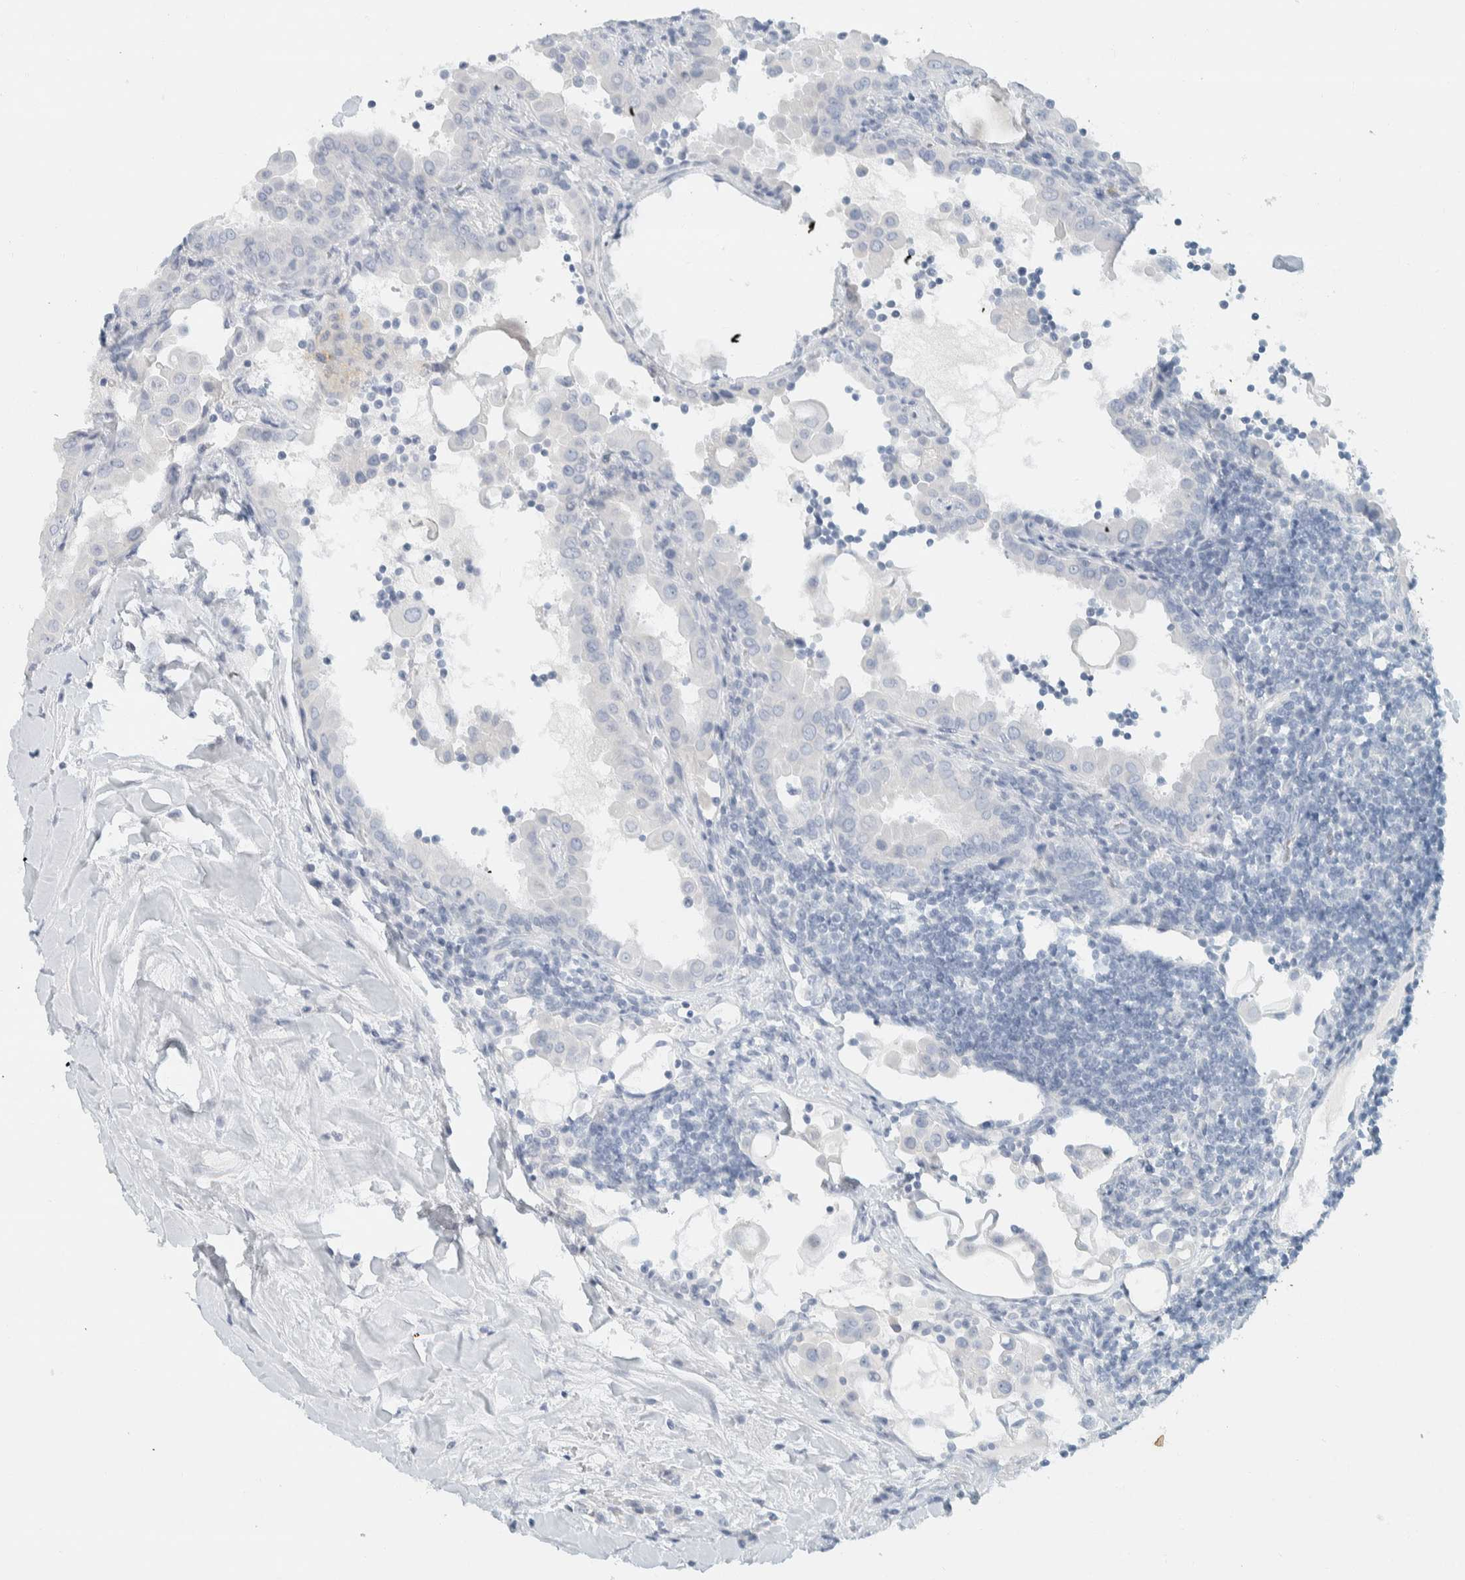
{"staining": {"intensity": "negative", "quantity": "none", "location": "none"}, "tissue": "thyroid cancer", "cell_type": "Tumor cells", "image_type": "cancer", "snomed": [{"axis": "morphology", "description": "Papillary adenocarcinoma, NOS"}, {"axis": "topography", "description": "Thyroid gland"}], "caption": "High magnification brightfield microscopy of thyroid cancer stained with DAB (brown) and counterstained with hematoxylin (blue): tumor cells show no significant staining.", "gene": "ALOX12B", "patient": {"sex": "male", "age": 33}}